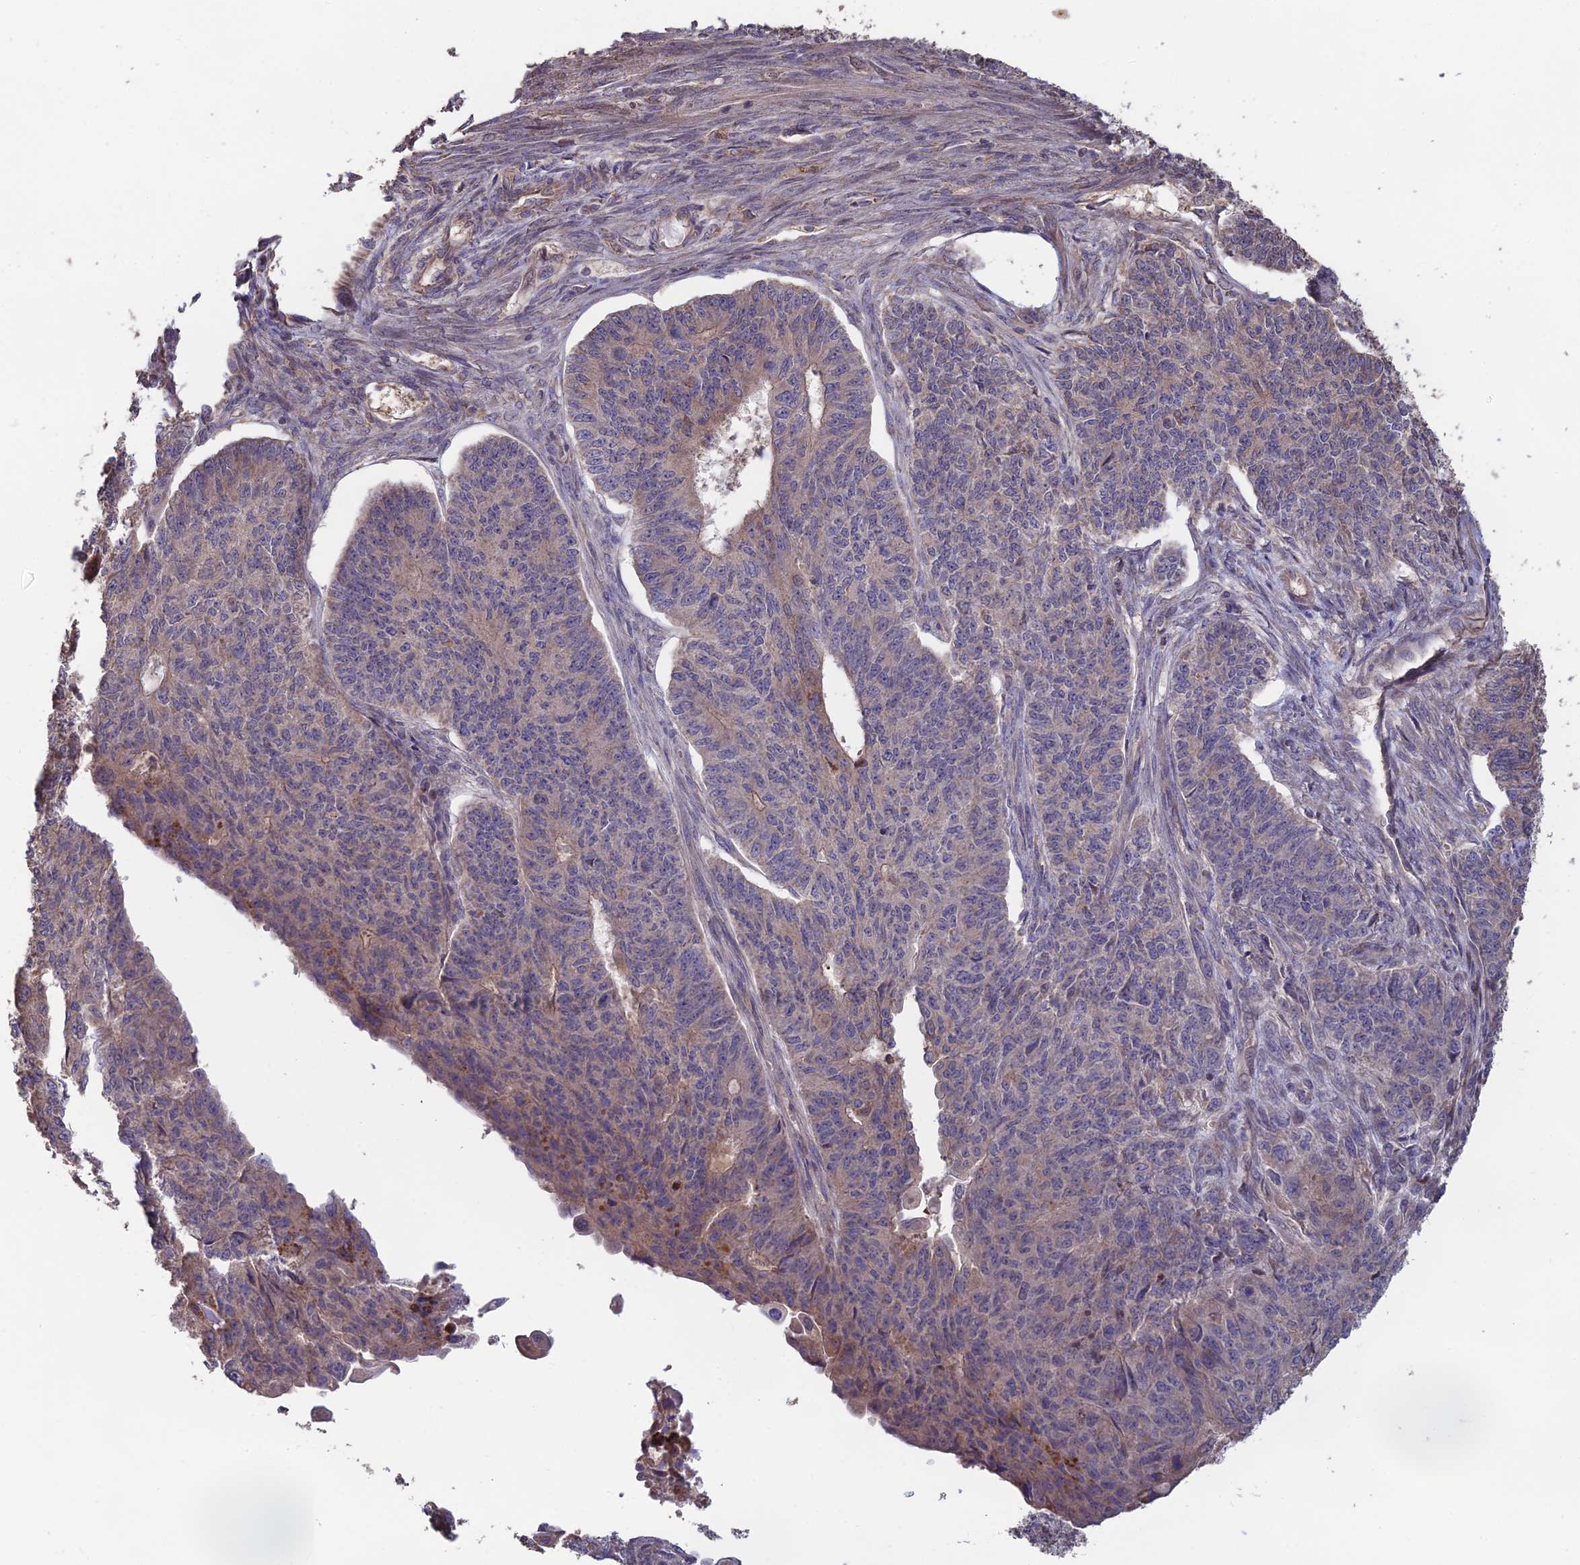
{"staining": {"intensity": "weak", "quantity": "25%-75%", "location": "cytoplasmic/membranous"}, "tissue": "endometrial cancer", "cell_type": "Tumor cells", "image_type": "cancer", "snomed": [{"axis": "morphology", "description": "Adenocarcinoma, NOS"}, {"axis": "topography", "description": "Endometrium"}], "caption": "IHC histopathology image of neoplastic tissue: human endometrial cancer stained using immunohistochemistry displays low levels of weak protein expression localized specifically in the cytoplasmic/membranous of tumor cells, appearing as a cytoplasmic/membranous brown color.", "gene": "SHISA5", "patient": {"sex": "female", "age": 32}}